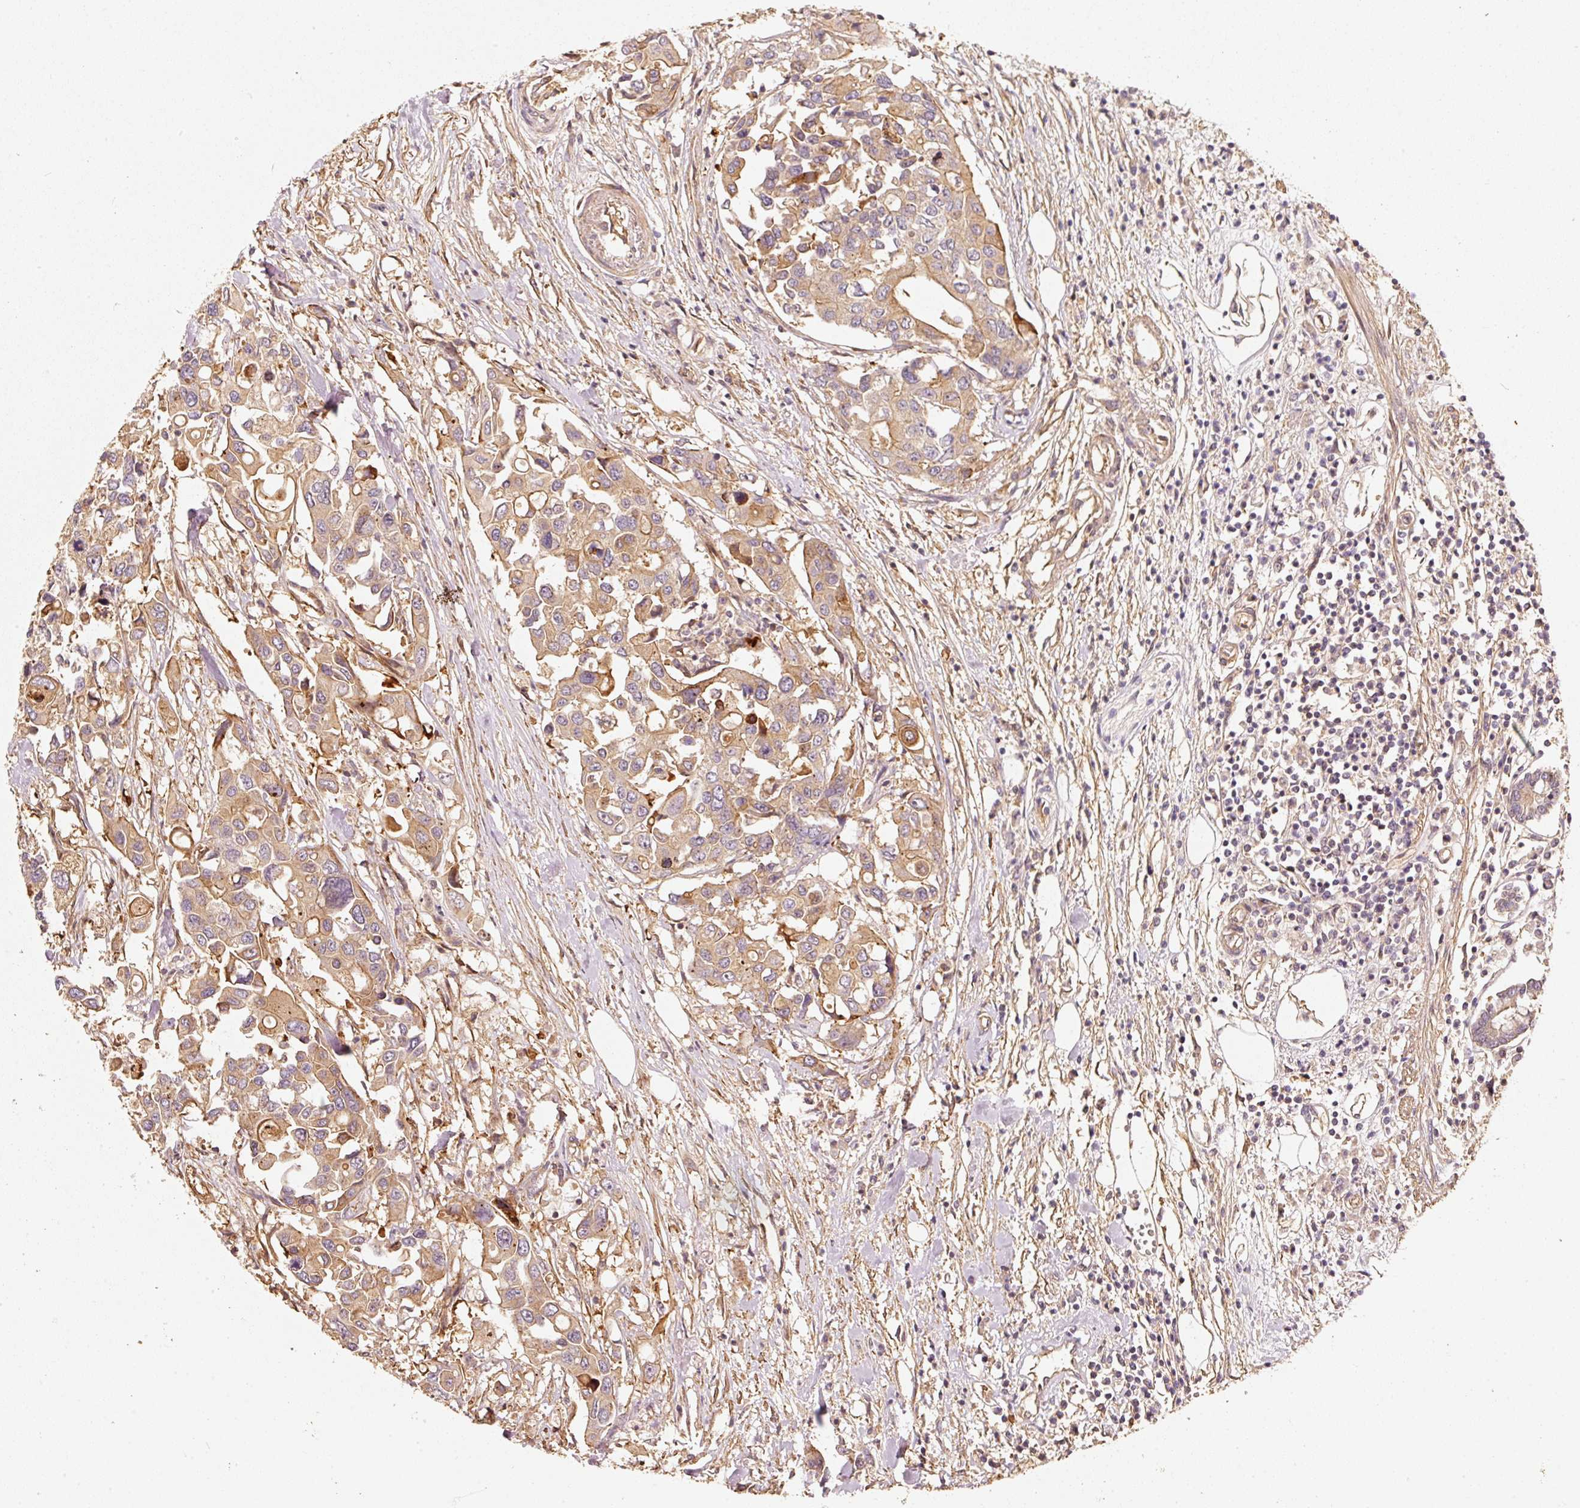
{"staining": {"intensity": "weak", "quantity": ">75%", "location": "cytoplasmic/membranous"}, "tissue": "colorectal cancer", "cell_type": "Tumor cells", "image_type": "cancer", "snomed": [{"axis": "morphology", "description": "Adenocarcinoma, NOS"}, {"axis": "topography", "description": "Colon"}], "caption": "Immunohistochemistry histopathology image of neoplastic tissue: human colorectal adenocarcinoma stained using IHC displays low levels of weak protein expression localized specifically in the cytoplasmic/membranous of tumor cells, appearing as a cytoplasmic/membranous brown color.", "gene": "CEP95", "patient": {"sex": "male", "age": 77}}